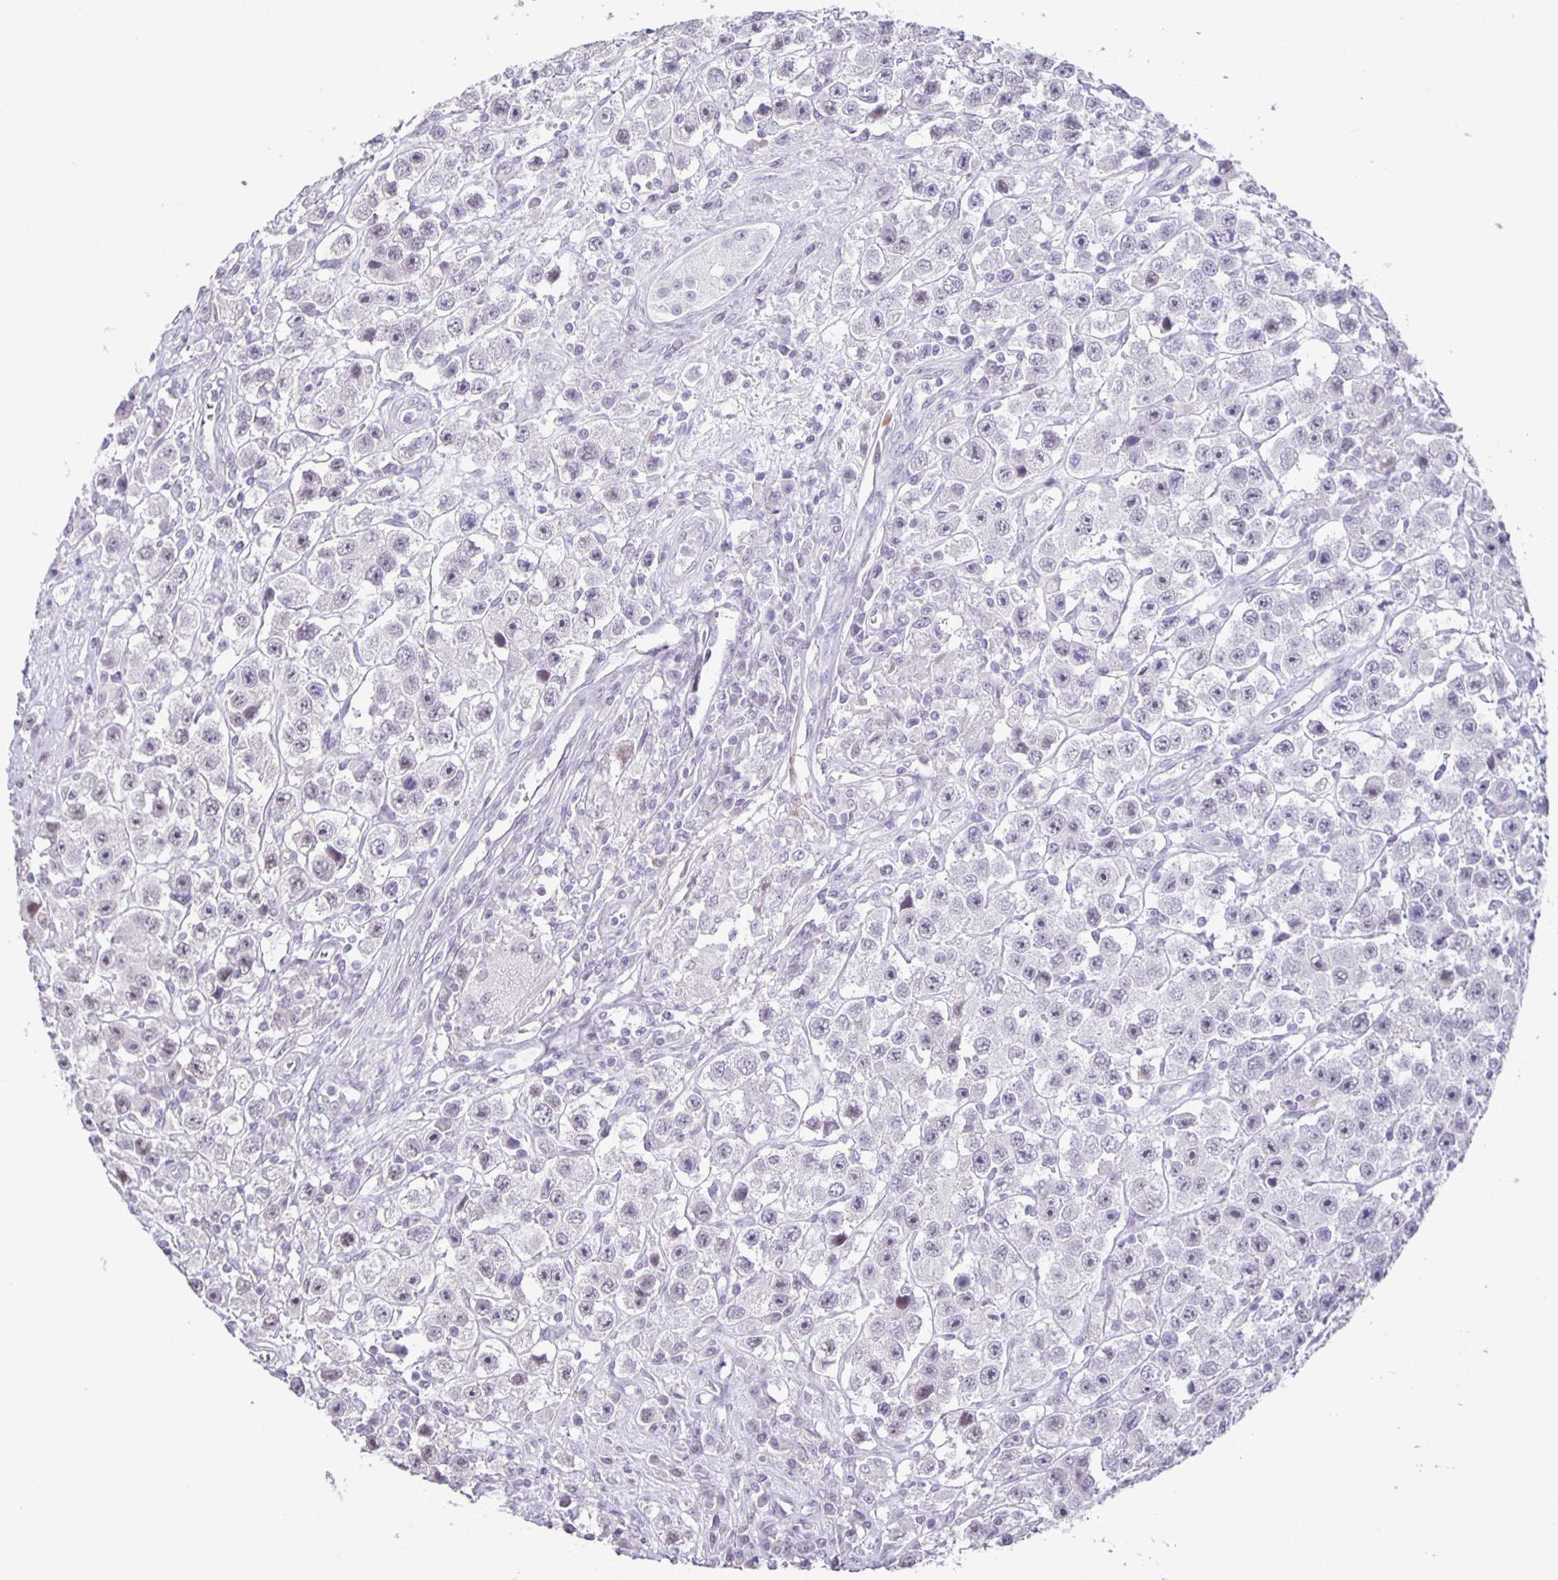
{"staining": {"intensity": "weak", "quantity": "<25%", "location": "nuclear"}, "tissue": "testis cancer", "cell_type": "Tumor cells", "image_type": "cancer", "snomed": [{"axis": "morphology", "description": "Seminoma, NOS"}, {"axis": "topography", "description": "Testis"}], "caption": "Immunohistochemistry photomicrograph of neoplastic tissue: human testis cancer (seminoma) stained with DAB displays no significant protein expression in tumor cells. (Brightfield microscopy of DAB (3,3'-diaminobenzidine) immunohistochemistry at high magnification).", "gene": "PHRF1", "patient": {"sex": "male", "age": 45}}